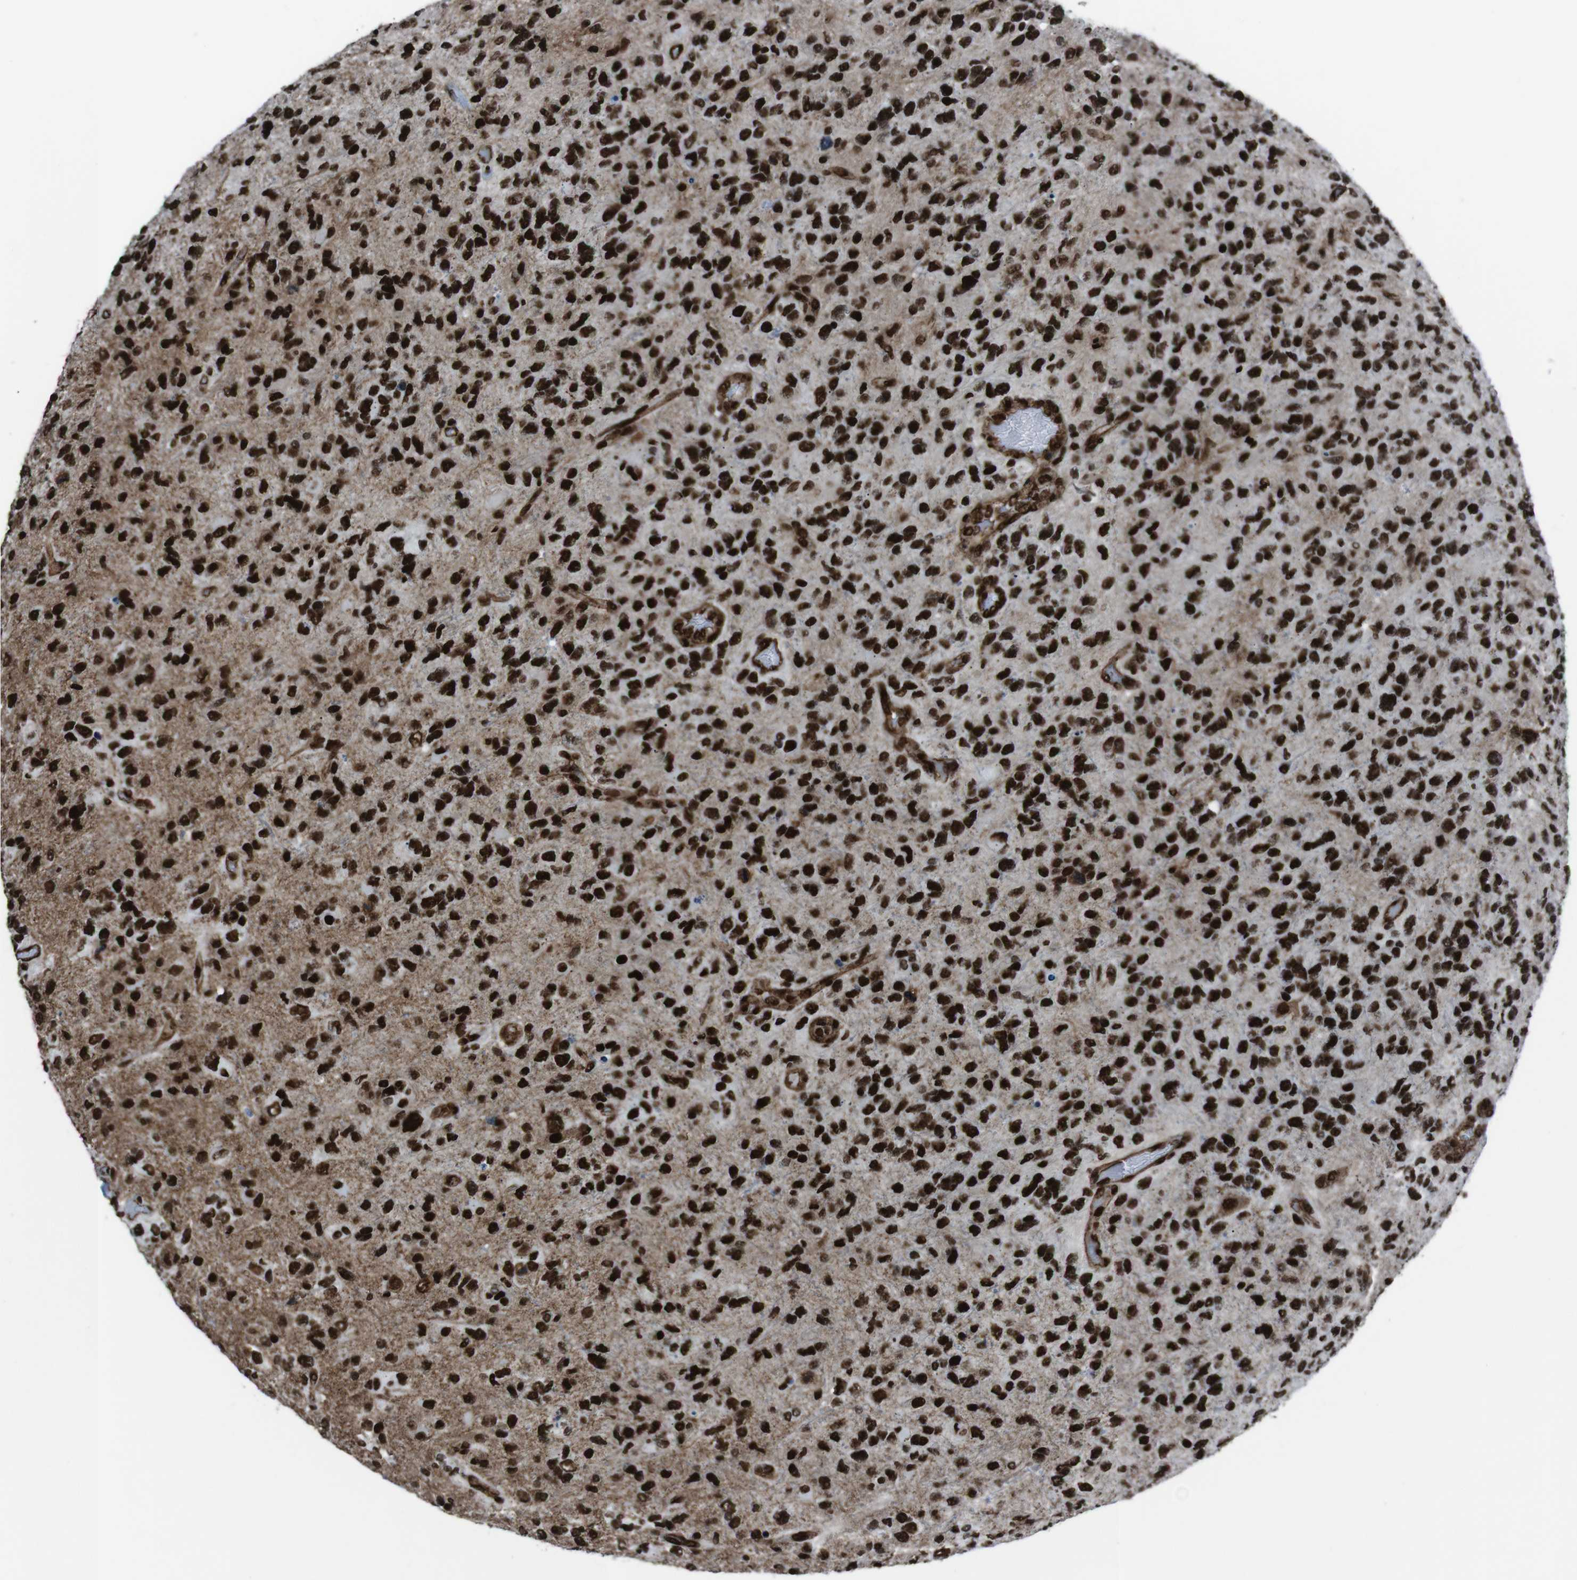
{"staining": {"intensity": "strong", "quantity": ">75%", "location": "nuclear"}, "tissue": "glioma", "cell_type": "Tumor cells", "image_type": "cancer", "snomed": [{"axis": "morphology", "description": "Glioma, malignant, High grade"}, {"axis": "topography", "description": "Brain"}], "caption": "This is an image of immunohistochemistry (IHC) staining of glioma, which shows strong staining in the nuclear of tumor cells.", "gene": "HNRNPU", "patient": {"sex": "female", "age": 58}}